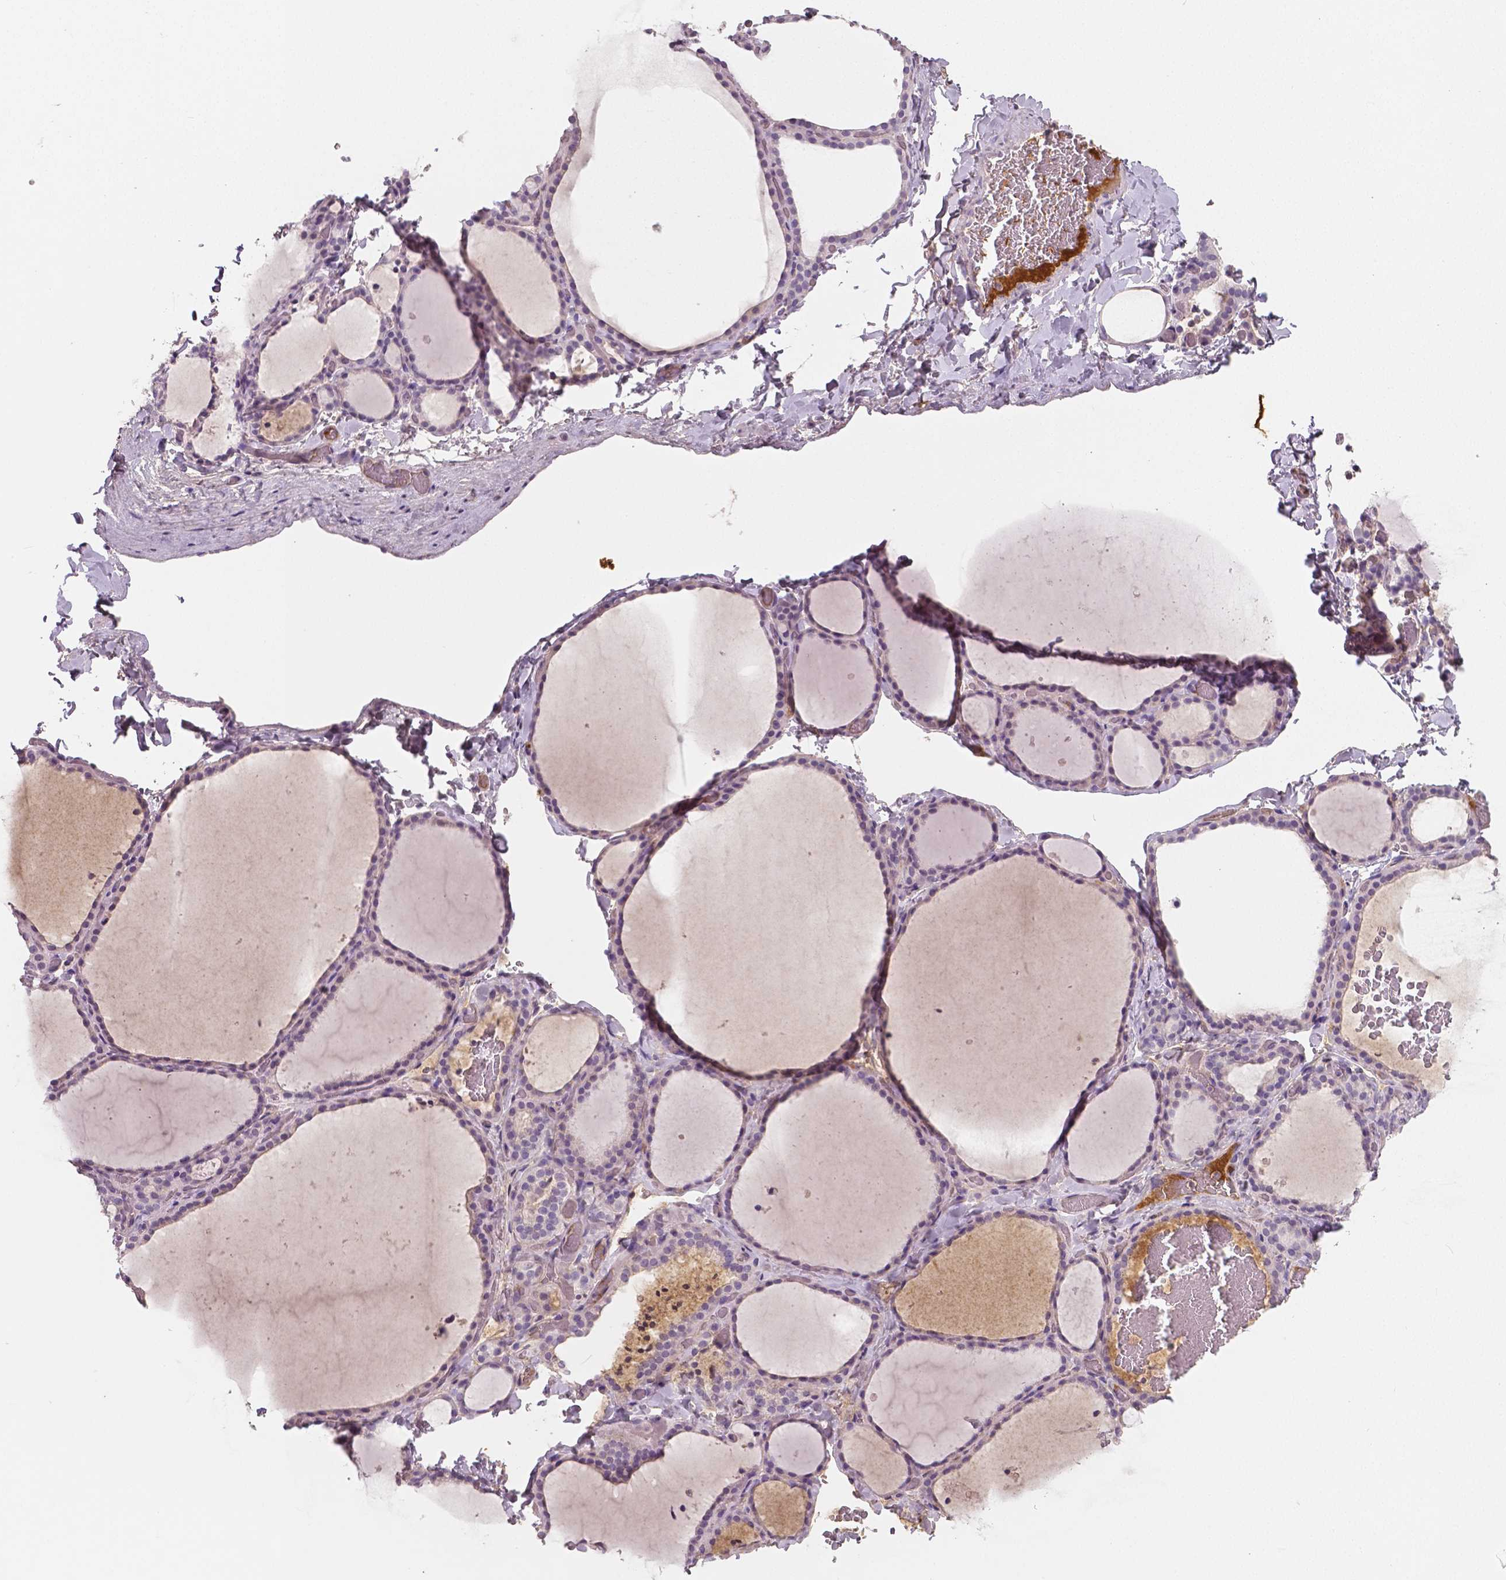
{"staining": {"intensity": "weak", "quantity": "<25%", "location": "cytoplasmic/membranous"}, "tissue": "thyroid gland", "cell_type": "Glandular cells", "image_type": "normal", "snomed": [{"axis": "morphology", "description": "Normal tissue, NOS"}, {"axis": "topography", "description": "Thyroid gland"}], "caption": "Protein analysis of benign thyroid gland shows no significant staining in glandular cells.", "gene": "APOA4", "patient": {"sex": "female", "age": 22}}